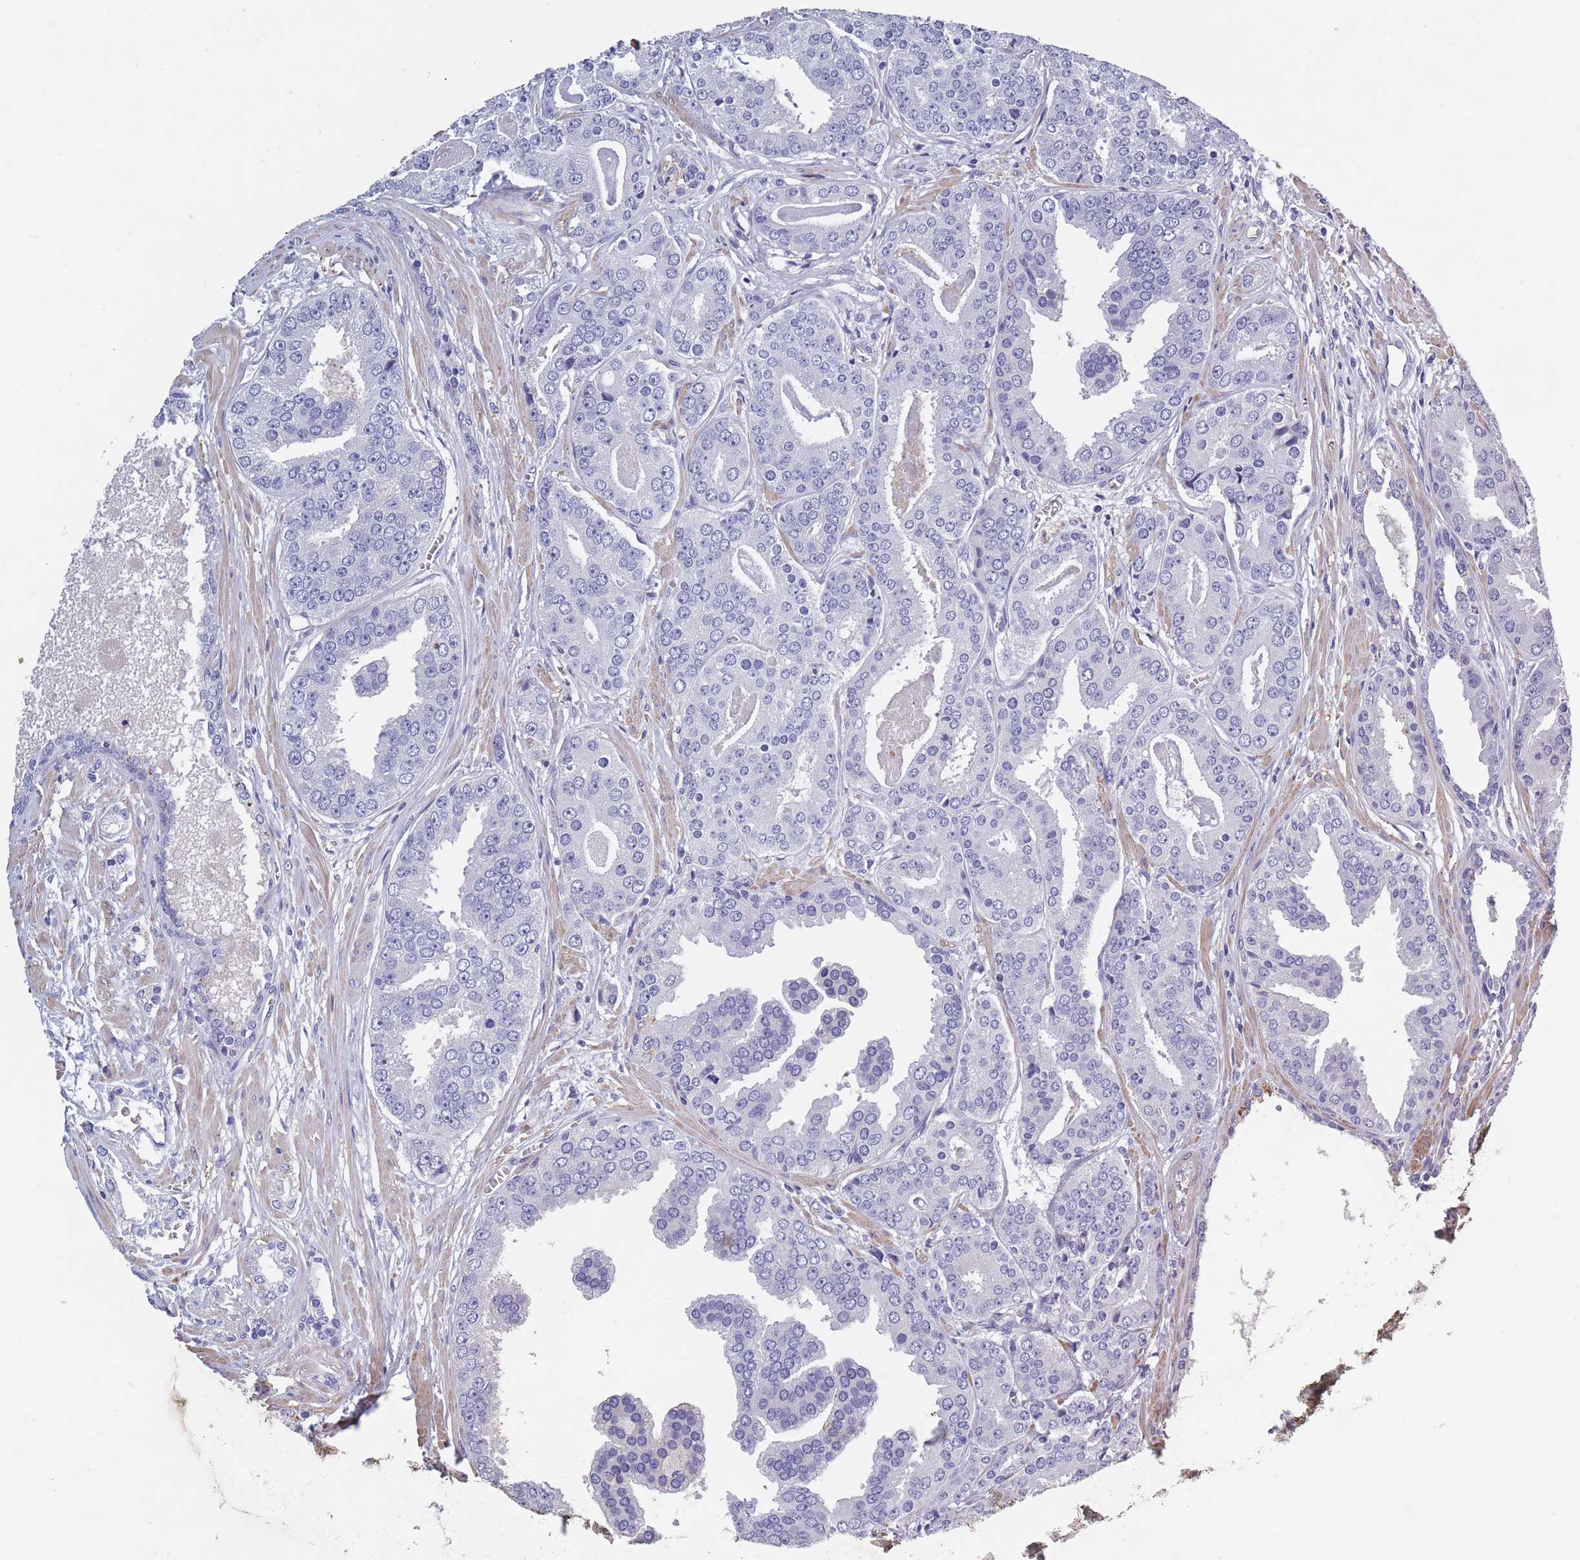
{"staining": {"intensity": "negative", "quantity": "none", "location": "none"}, "tissue": "prostate cancer", "cell_type": "Tumor cells", "image_type": "cancer", "snomed": [{"axis": "morphology", "description": "Adenocarcinoma, High grade"}, {"axis": "topography", "description": "Prostate"}], "caption": "This is an IHC micrograph of prostate cancer. There is no positivity in tumor cells.", "gene": "OR4C5", "patient": {"sex": "male", "age": 71}}